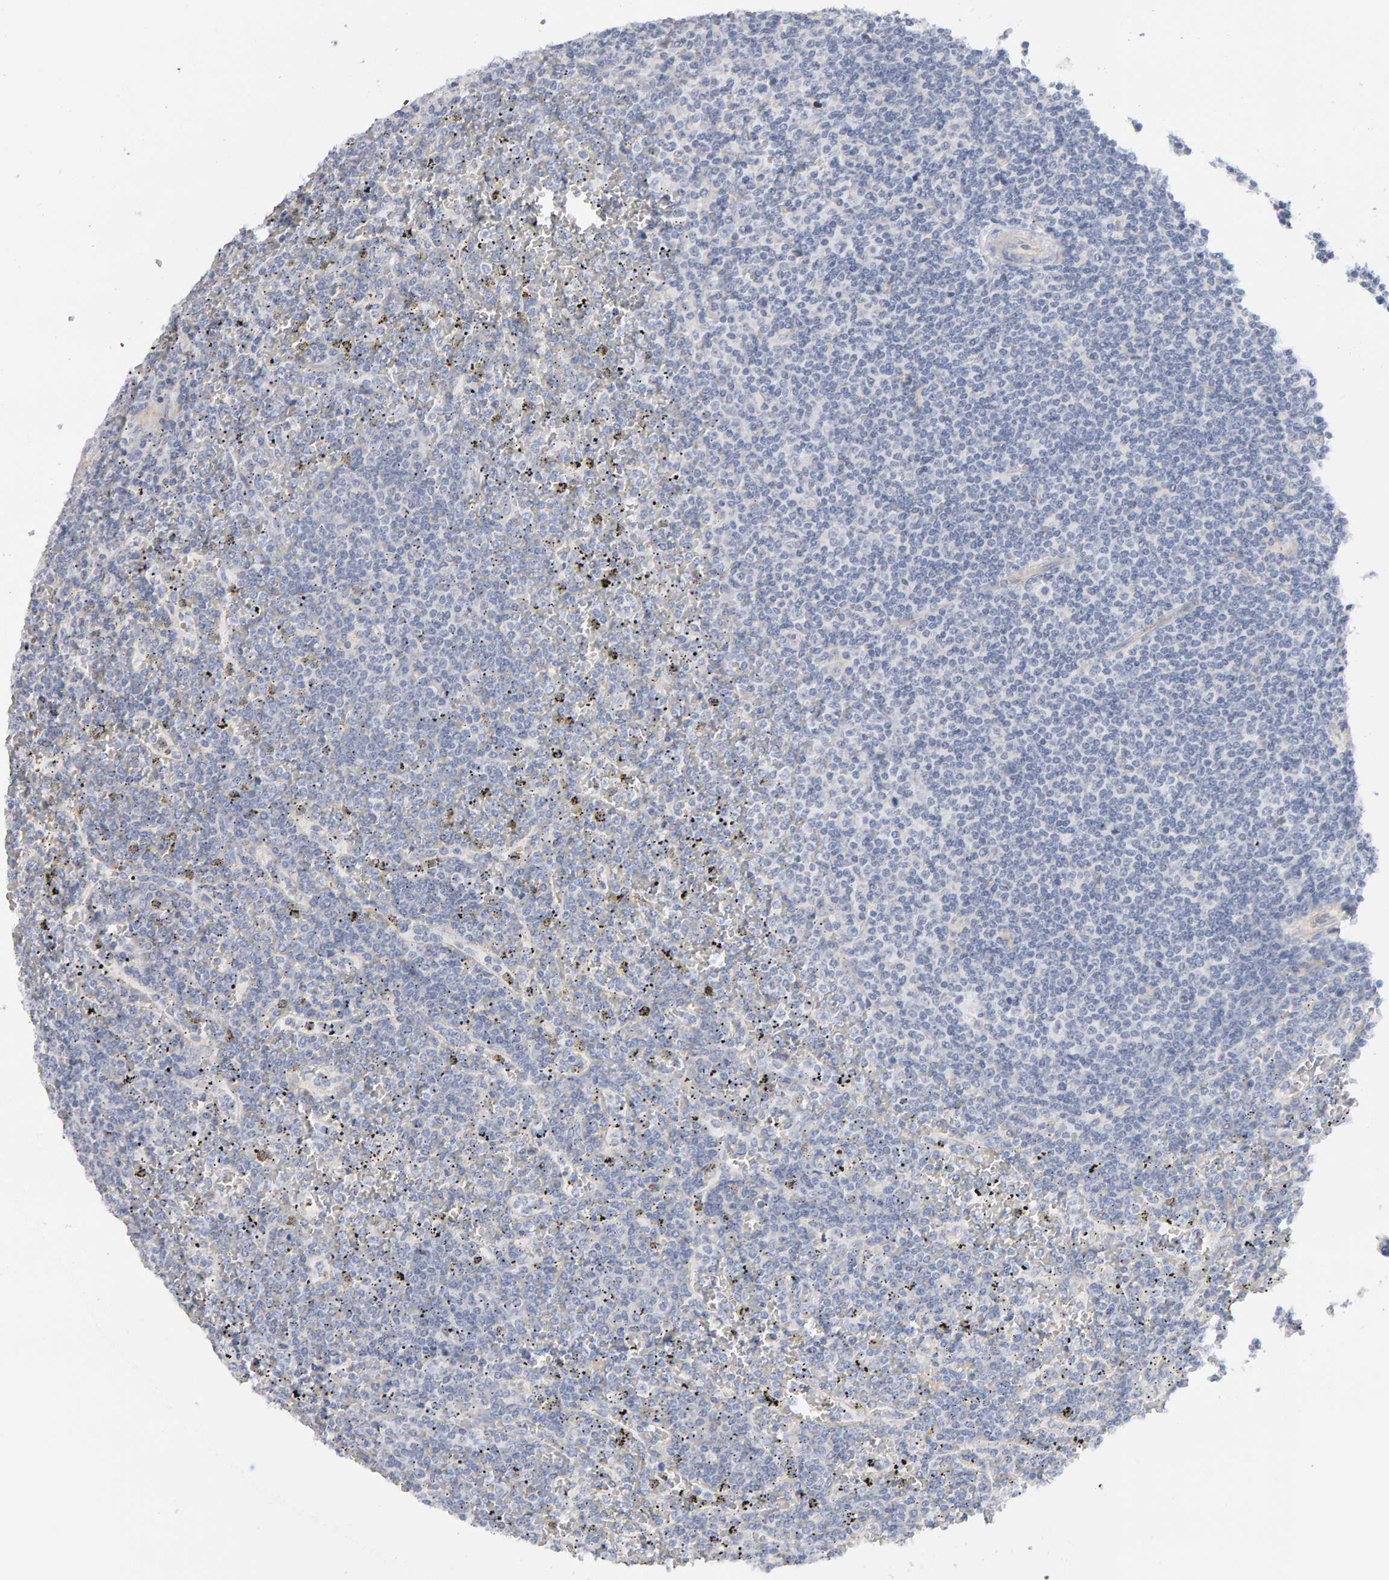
{"staining": {"intensity": "negative", "quantity": "none", "location": "none"}, "tissue": "lymphoma", "cell_type": "Tumor cells", "image_type": "cancer", "snomed": [{"axis": "morphology", "description": "Malignant lymphoma, non-Hodgkin's type, Low grade"}, {"axis": "topography", "description": "Spleen"}], "caption": "Immunohistochemistry (IHC) of human low-grade malignant lymphoma, non-Hodgkin's type displays no expression in tumor cells. (Stains: DAB (3,3'-diaminobenzidine) IHC with hematoxylin counter stain, Microscopy: brightfield microscopy at high magnification).", "gene": "METRNL", "patient": {"sex": "female", "age": 19}}